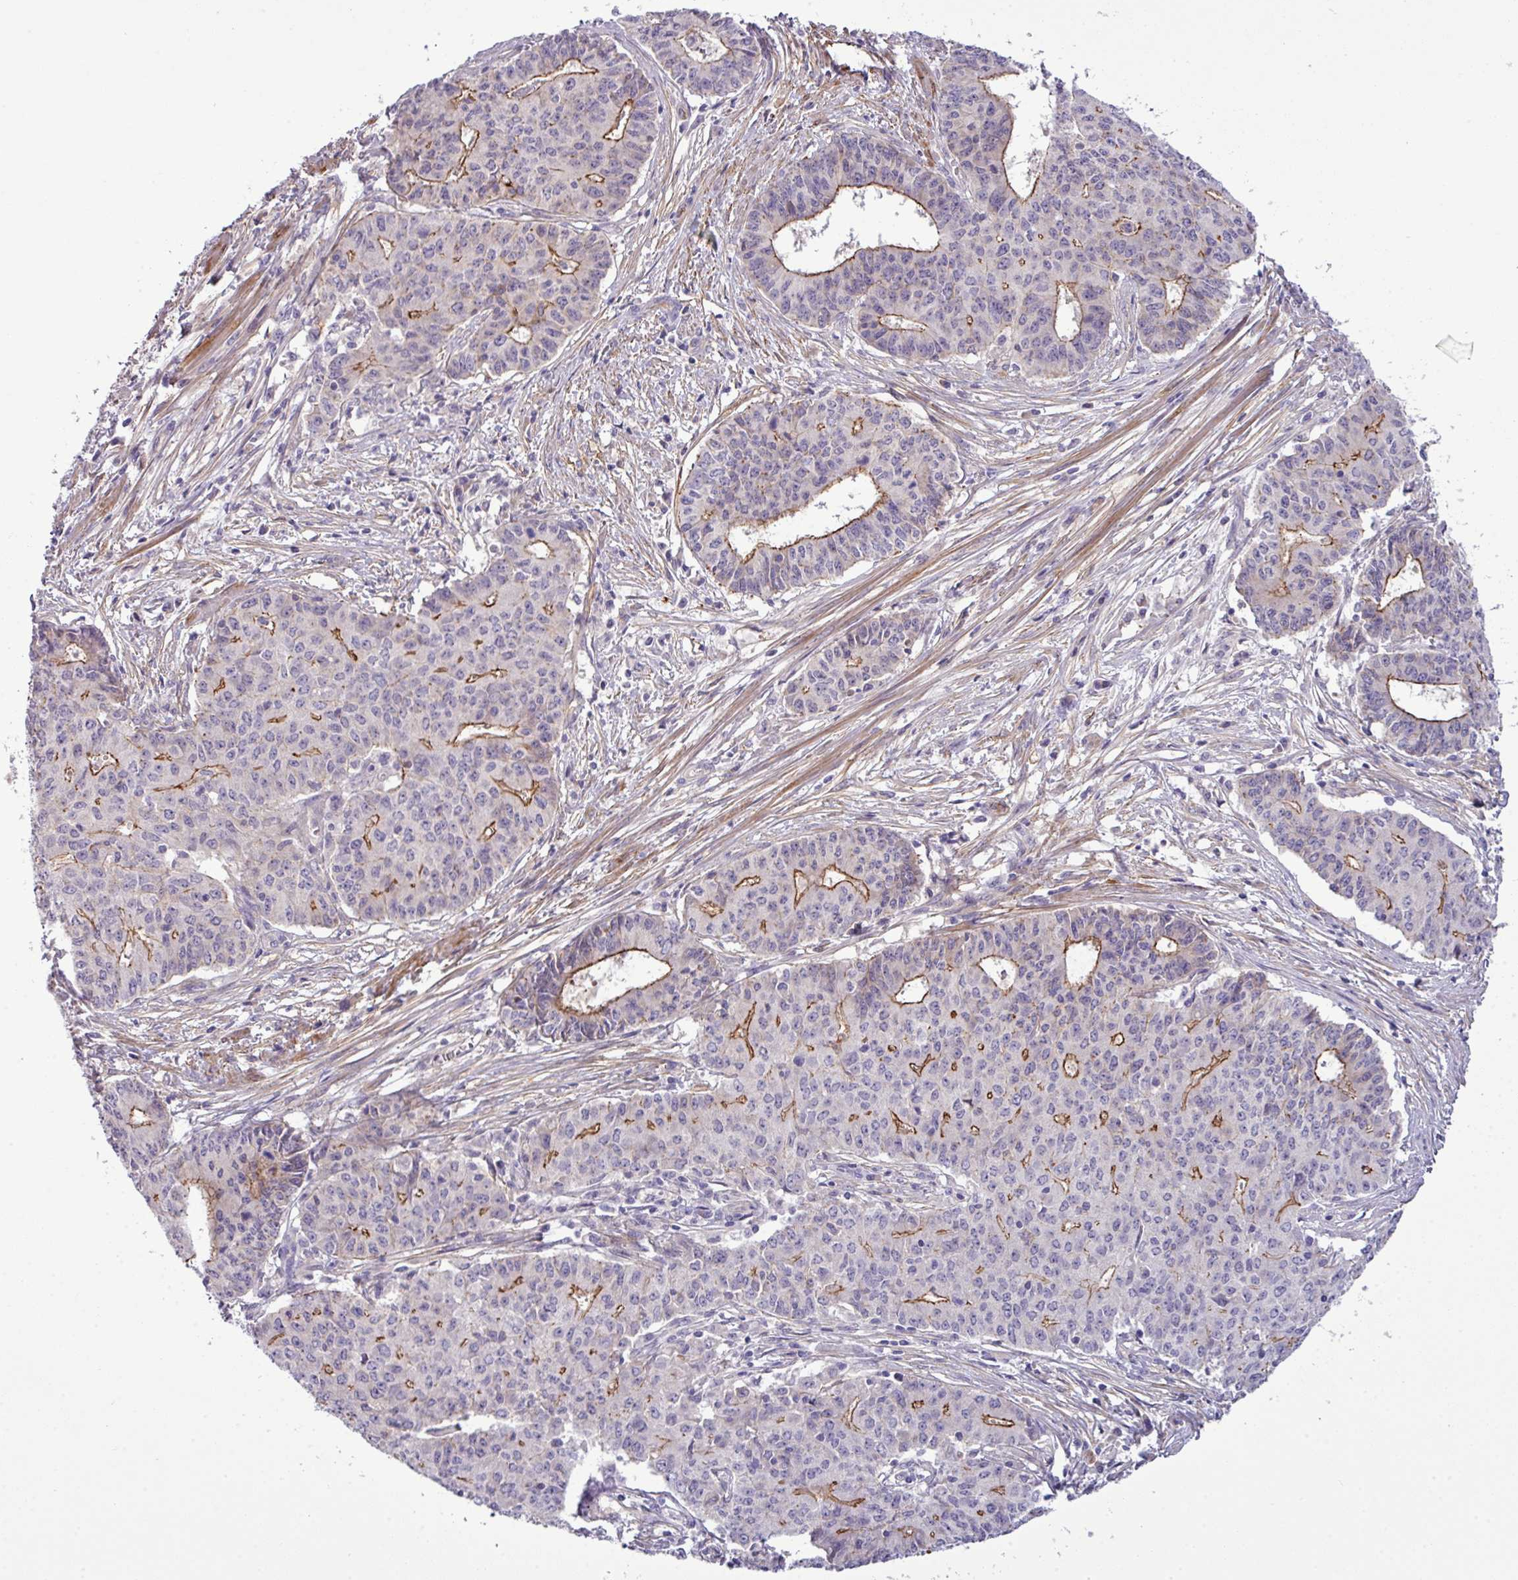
{"staining": {"intensity": "strong", "quantity": "25%-75%", "location": "cytoplasmic/membranous"}, "tissue": "endometrial cancer", "cell_type": "Tumor cells", "image_type": "cancer", "snomed": [{"axis": "morphology", "description": "Adenocarcinoma, NOS"}, {"axis": "topography", "description": "Endometrium"}], "caption": "Immunohistochemical staining of endometrial adenocarcinoma shows strong cytoplasmic/membranous protein expression in about 25%-75% of tumor cells.", "gene": "PARD6A", "patient": {"sex": "female", "age": 59}}